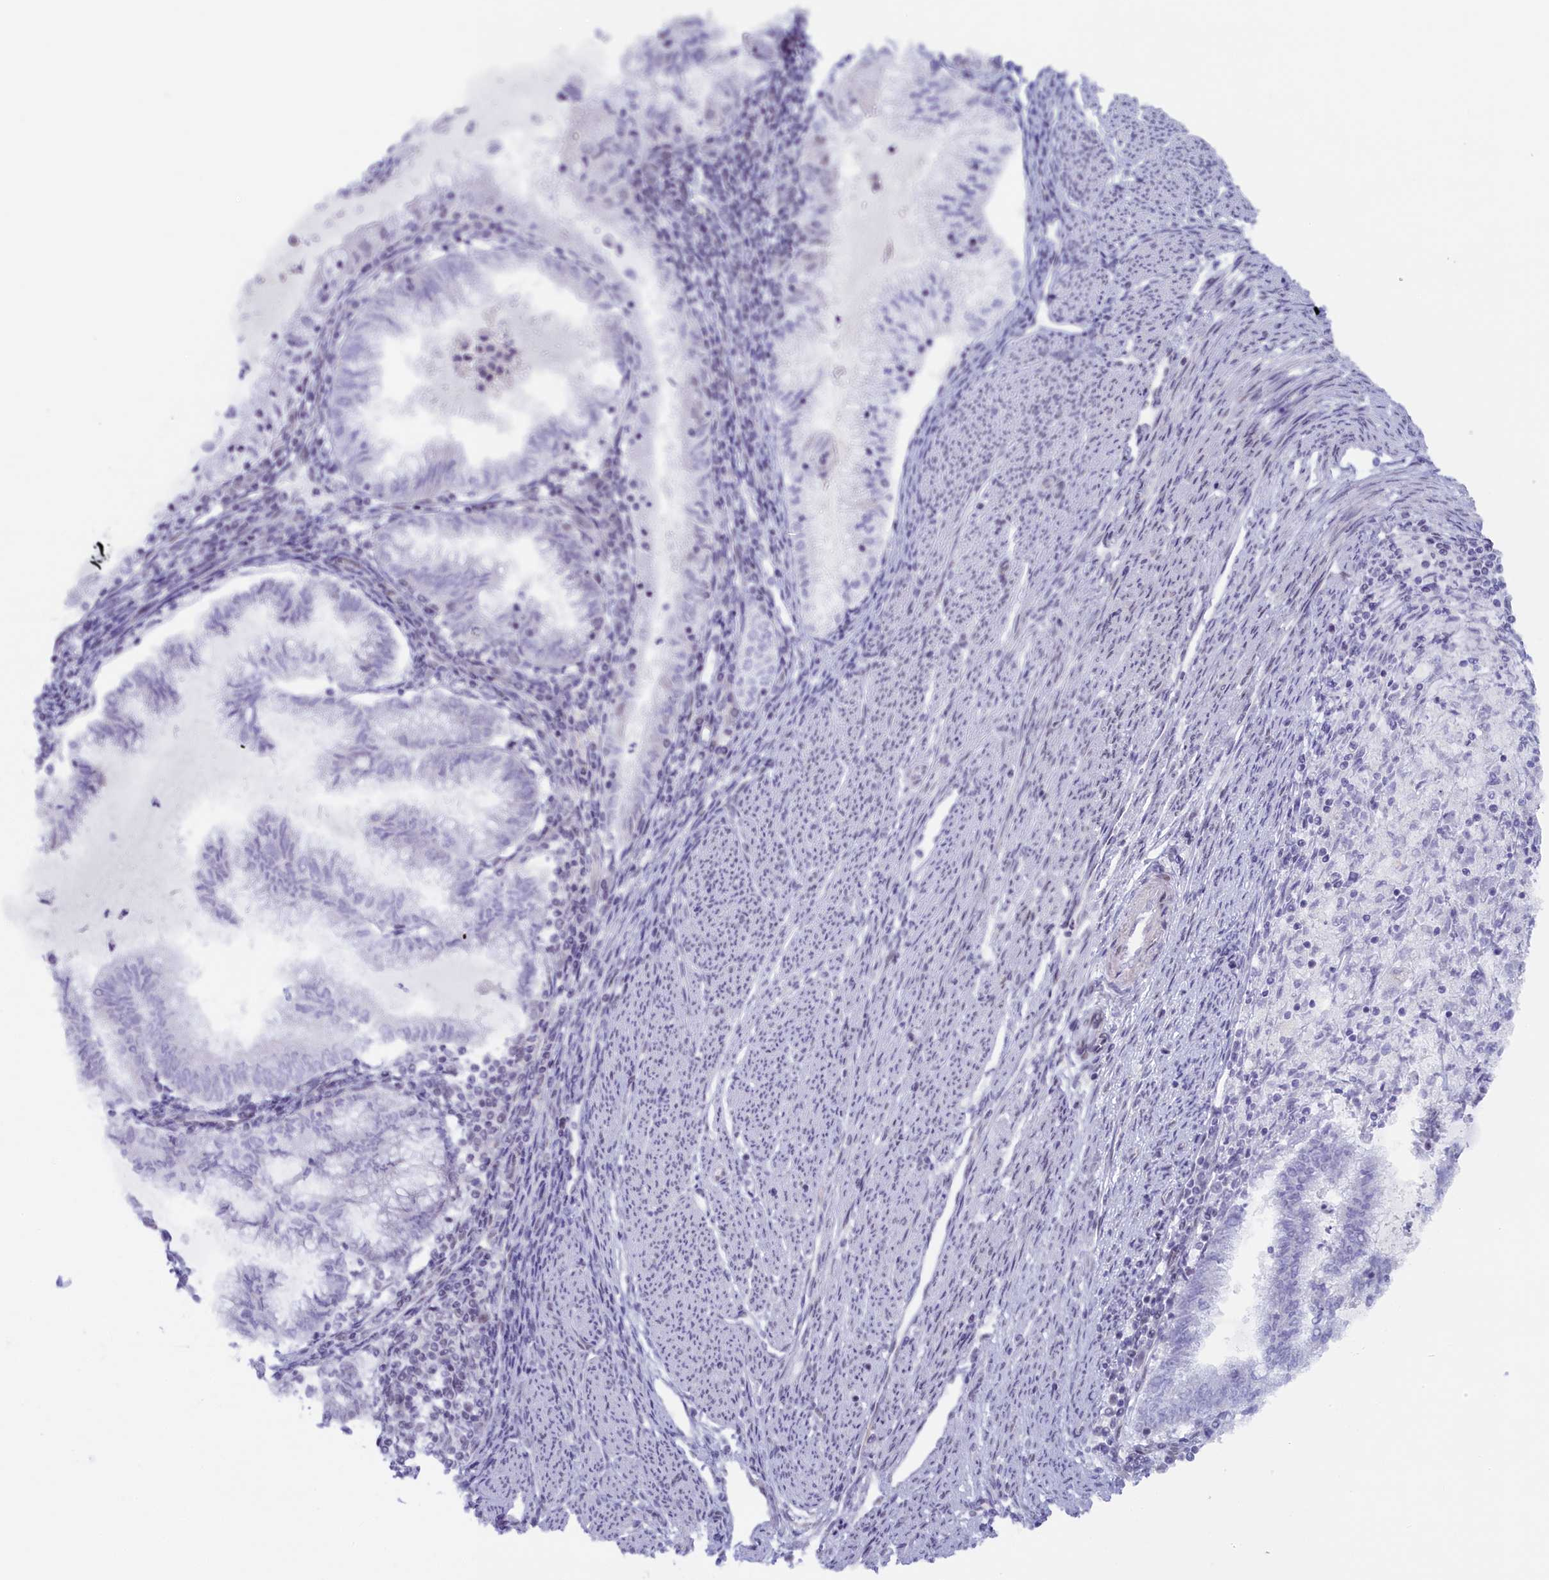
{"staining": {"intensity": "negative", "quantity": "none", "location": "none"}, "tissue": "endometrial cancer", "cell_type": "Tumor cells", "image_type": "cancer", "snomed": [{"axis": "morphology", "description": "Adenocarcinoma, NOS"}, {"axis": "topography", "description": "Endometrium"}], "caption": "Immunohistochemistry histopathology image of neoplastic tissue: endometrial adenocarcinoma stained with DAB displays no significant protein expression in tumor cells.", "gene": "SEC31B", "patient": {"sex": "female", "age": 79}}